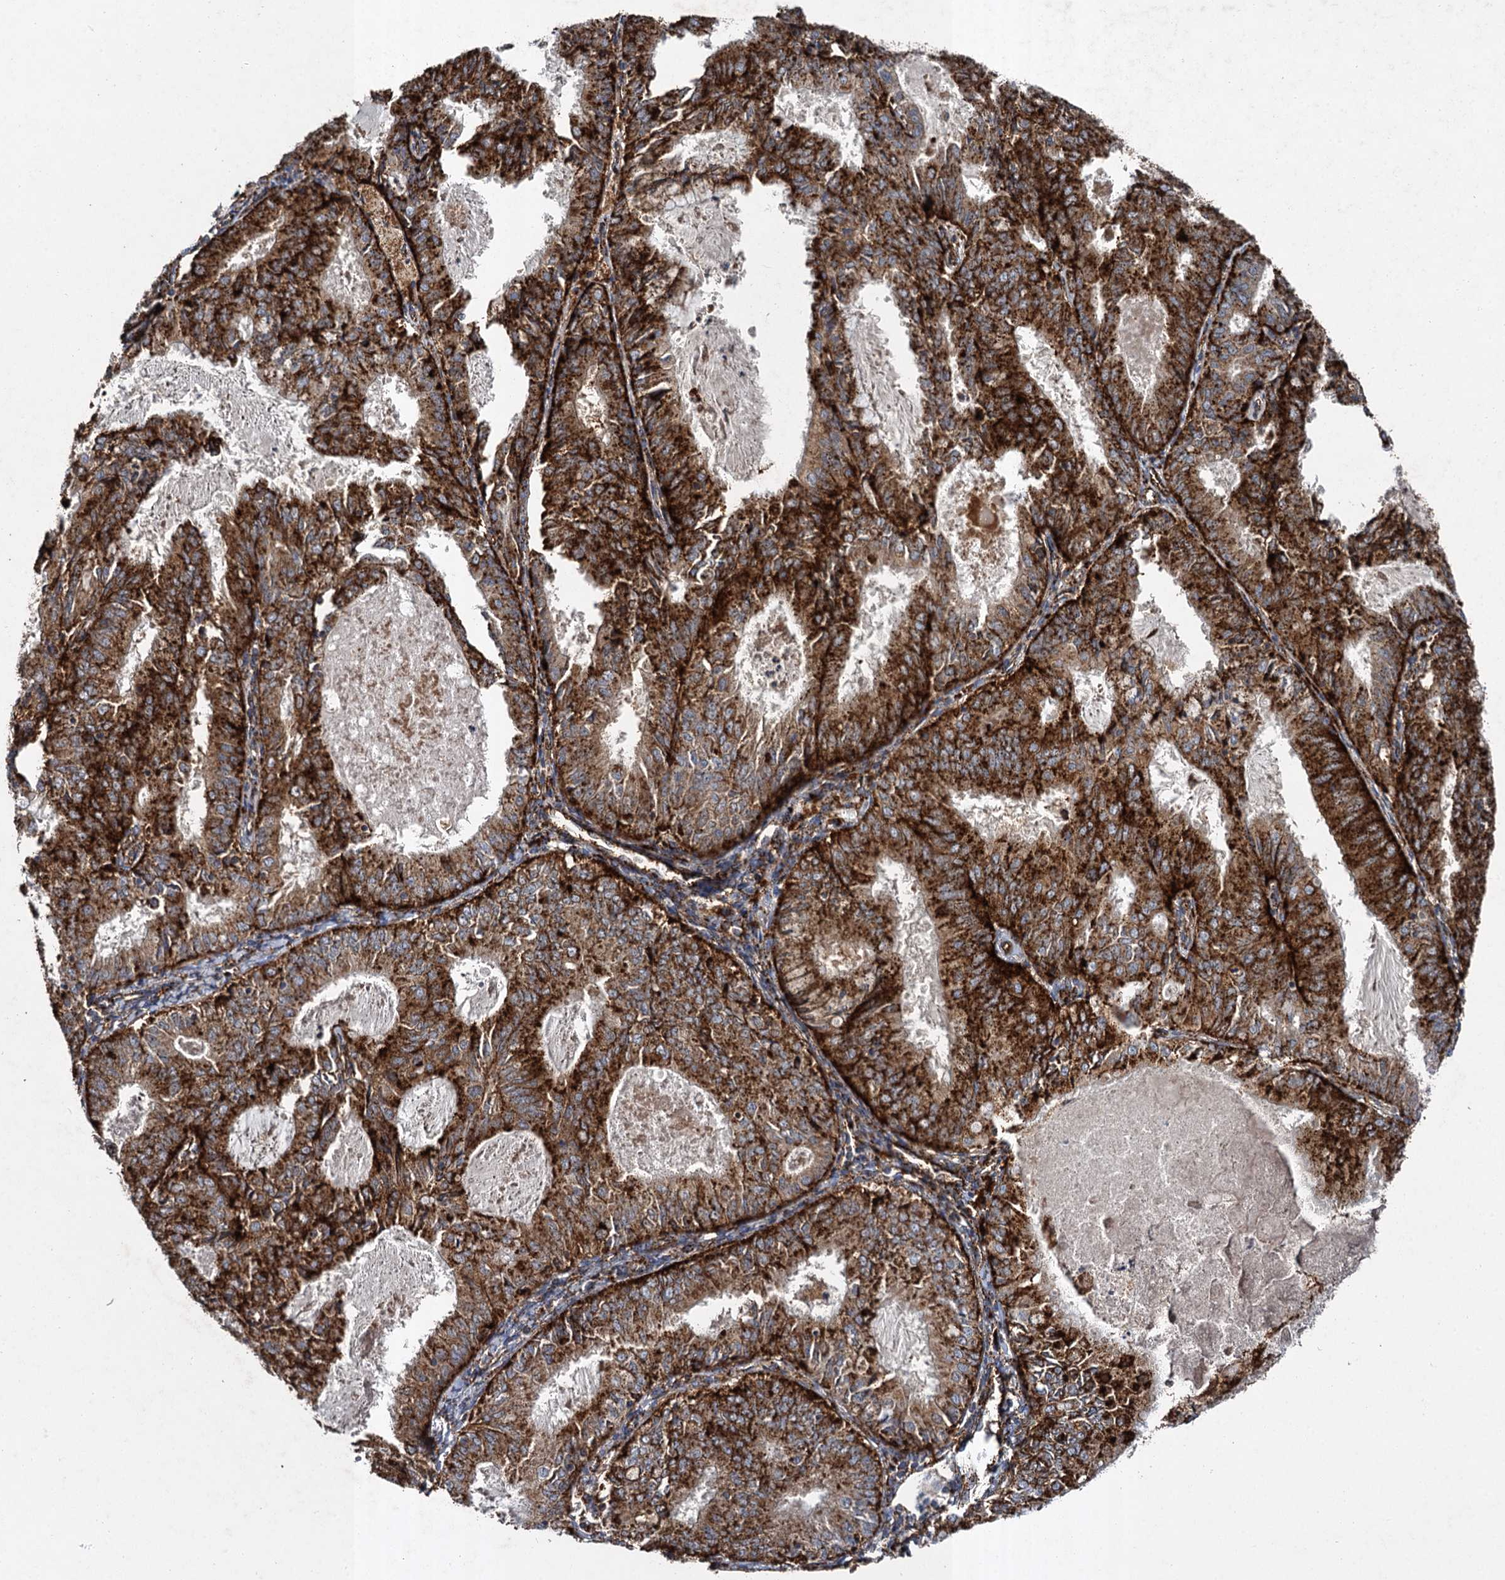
{"staining": {"intensity": "strong", "quantity": ">75%", "location": "cytoplasmic/membranous"}, "tissue": "endometrial cancer", "cell_type": "Tumor cells", "image_type": "cancer", "snomed": [{"axis": "morphology", "description": "Adenocarcinoma, NOS"}, {"axis": "topography", "description": "Endometrium"}], "caption": "This micrograph reveals endometrial cancer stained with immunohistochemistry to label a protein in brown. The cytoplasmic/membranous of tumor cells show strong positivity for the protein. Nuclei are counter-stained blue.", "gene": "GBA1", "patient": {"sex": "female", "age": 57}}